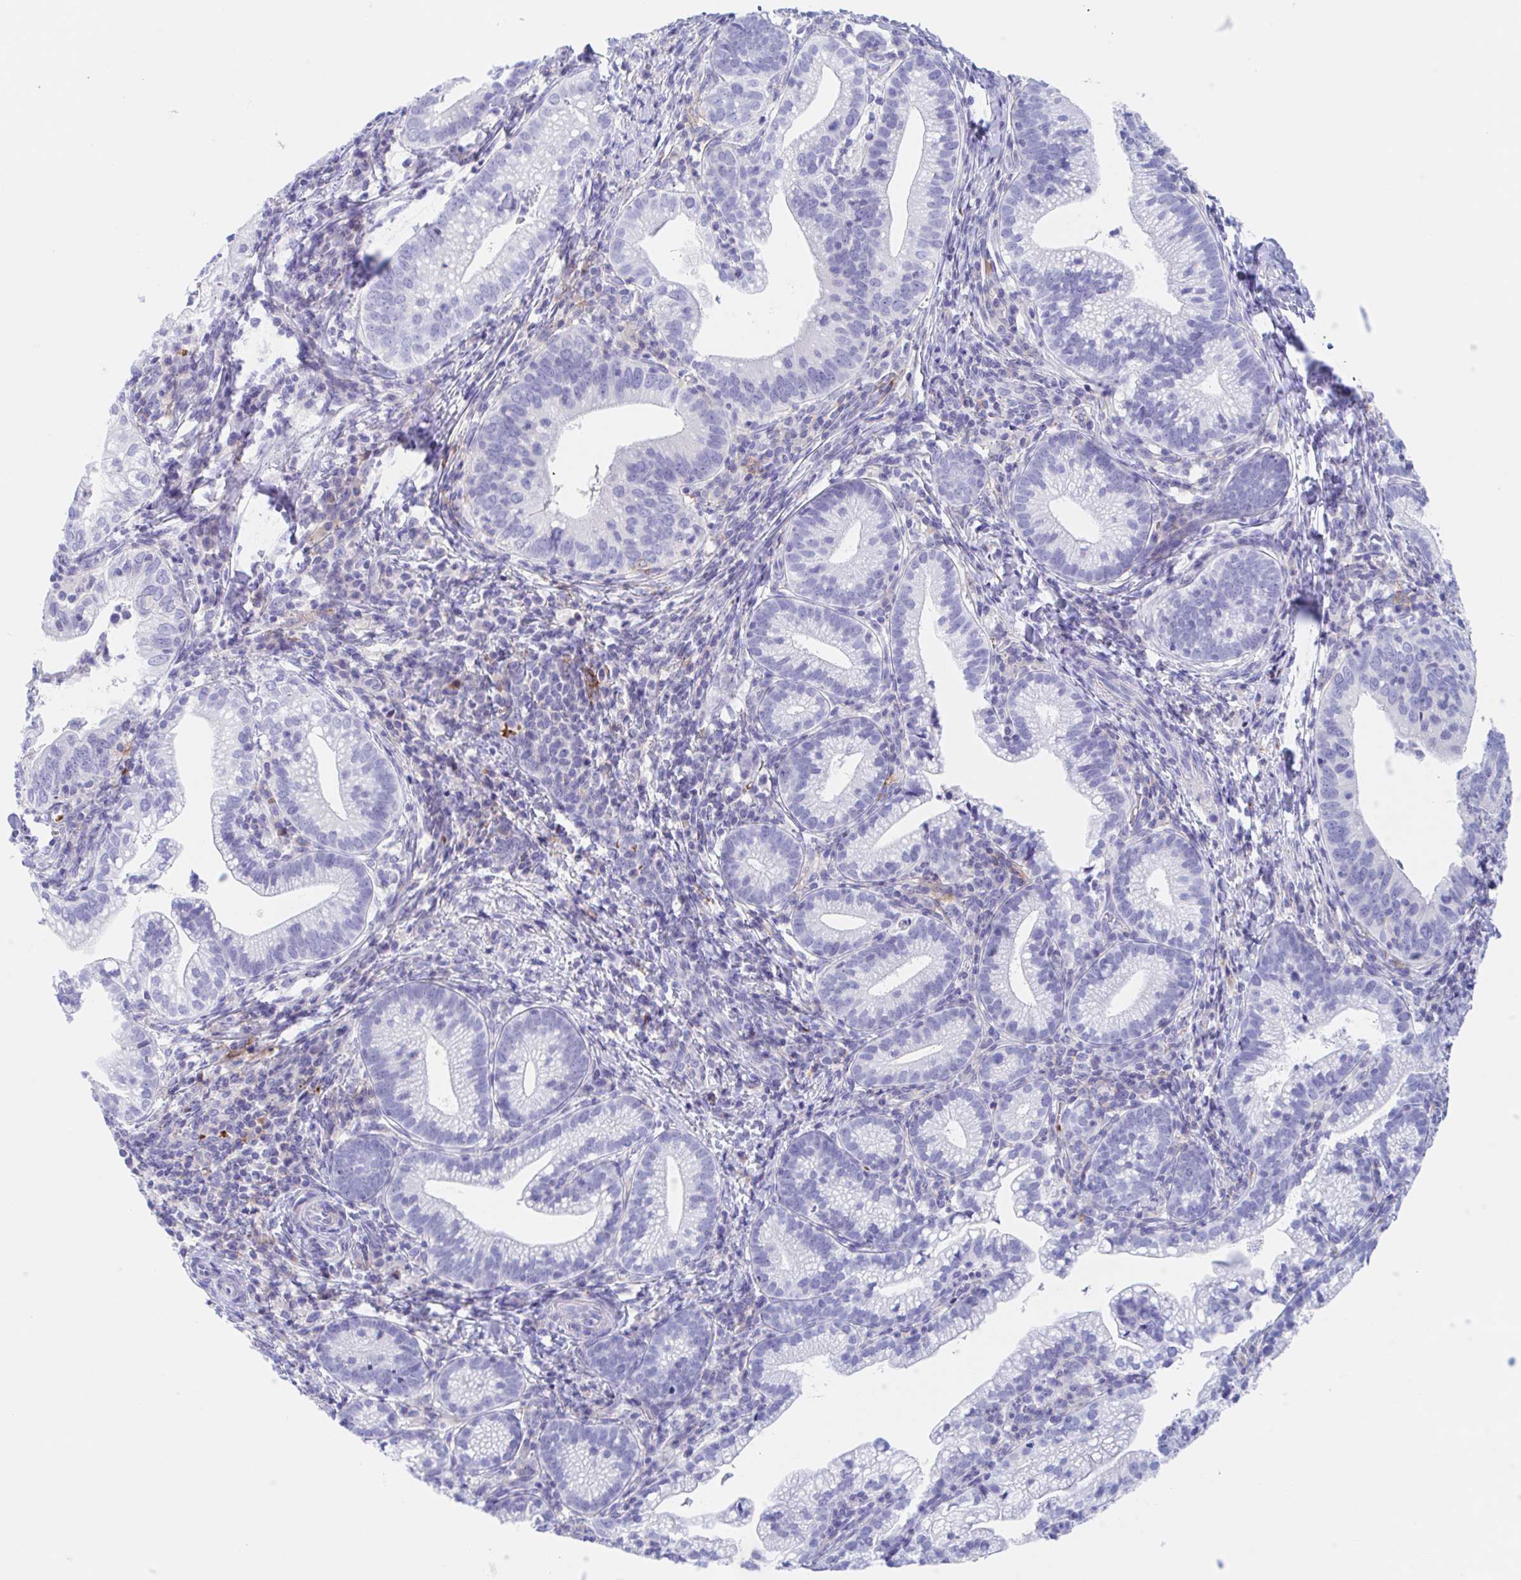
{"staining": {"intensity": "negative", "quantity": "none", "location": "none"}, "tissue": "cervical cancer", "cell_type": "Tumor cells", "image_type": "cancer", "snomed": [{"axis": "morphology", "description": "Normal tissue, NOS"}, {"axis": "morphology", "description": "Adenocarcinoma, NOS"}, {"axis": "topography", "description": "Cervix"}], "caption": "Immunohistochemistry micrograph of human cervical adenocarcinoma stained for a protein (brown), which shows no positivity in tumor cells. (DAB immunohistochemistry with hematoxylin counter stain).", "gene": "ANKRD9", "patient": {"sex": "female", "age": 44}}